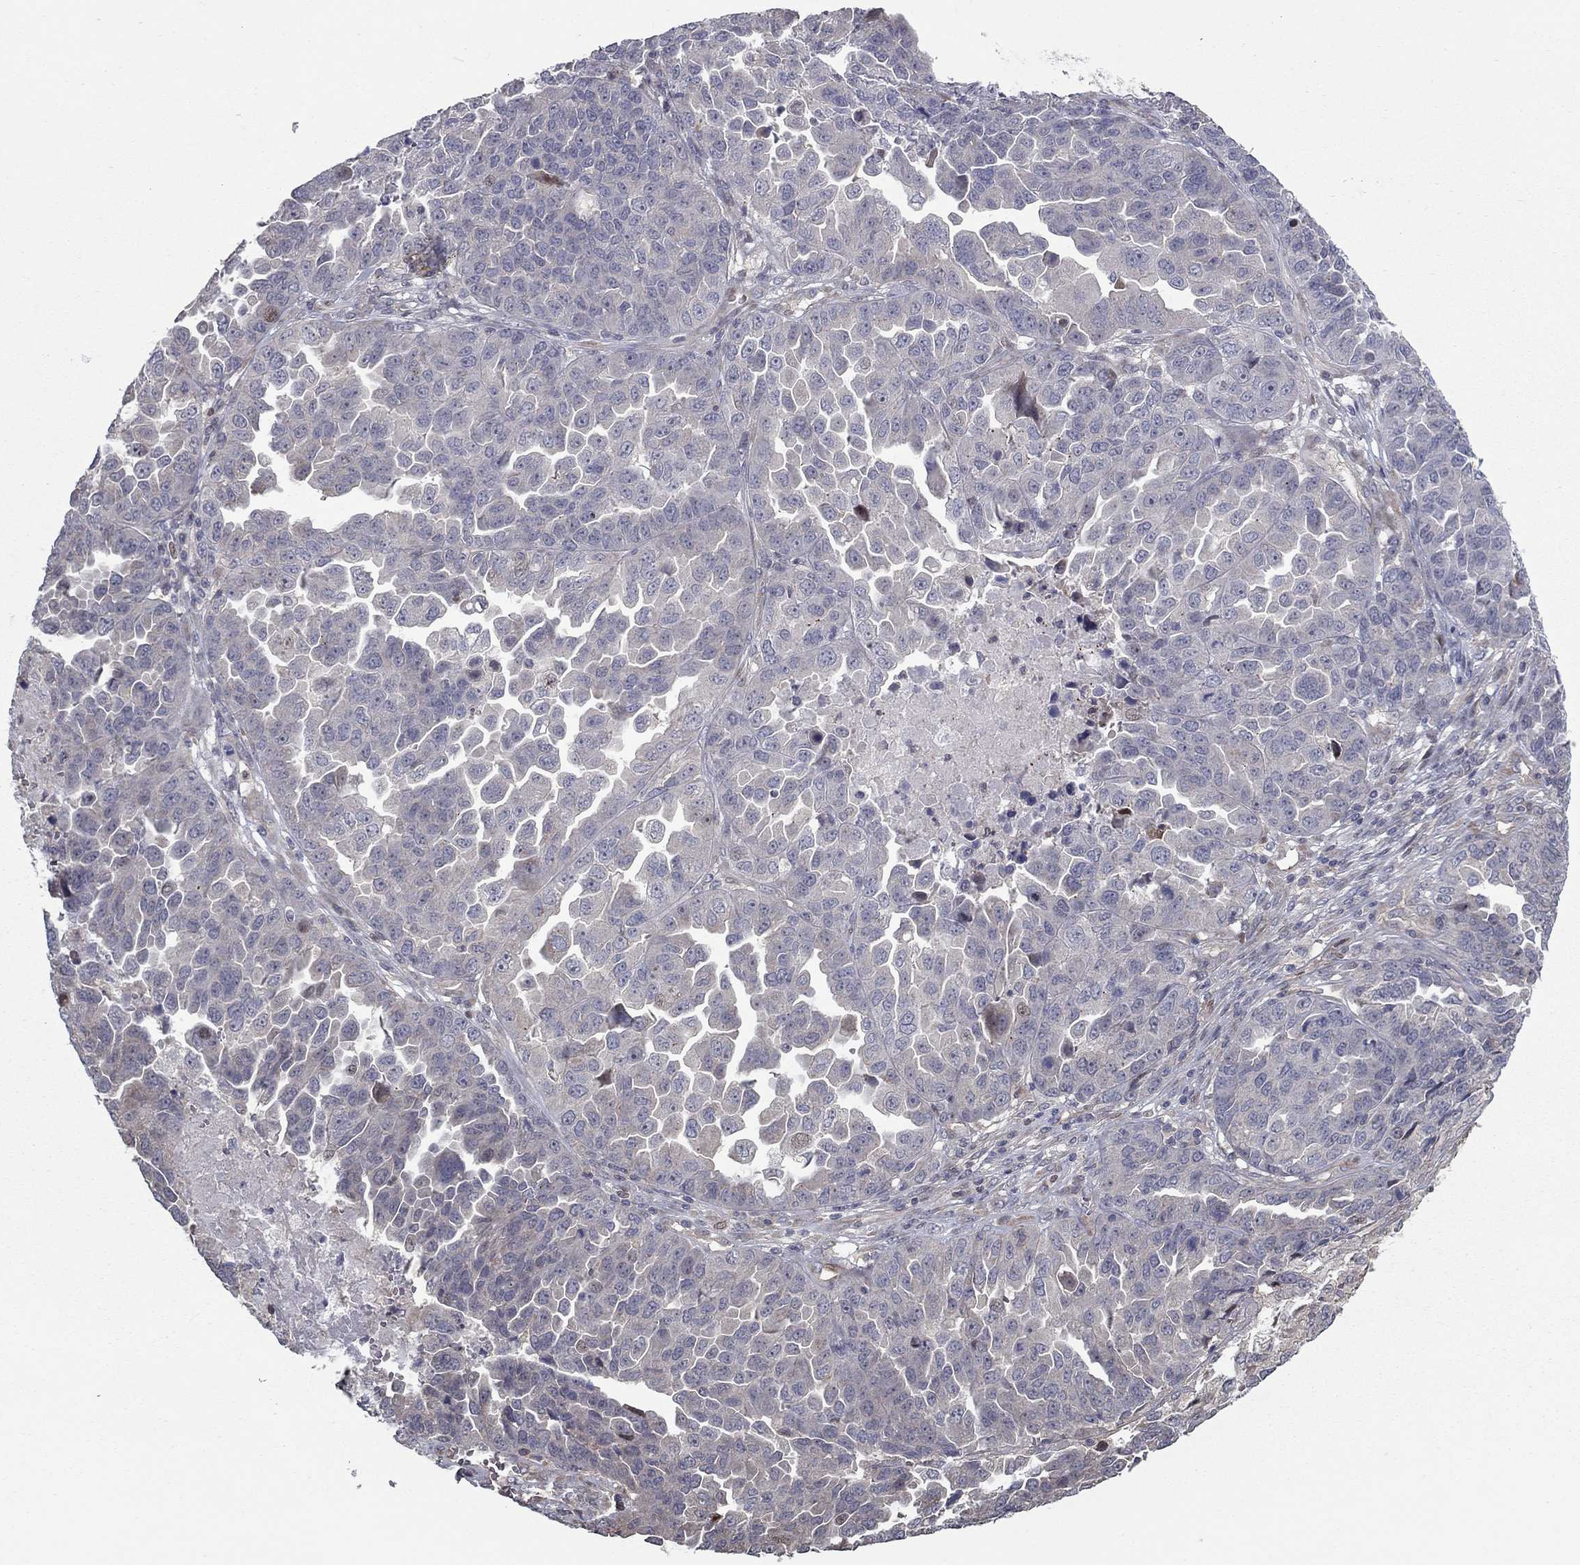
{"staining": {"intensity": "weak", "quantity": "<25%", "location": "cytoplasmic/membranous"}, "tissue": "ovarian cancer", "cell_type": "Tumor cells", "image_type": "cancer", "snomed": [{"axis": "morphology", "description": "Cystadenocarcinoma, serous, NOS"}, {"axis": "topography", "description": "Ovary"}], "caption": "This is a photomicrograph of immunohistochemistry staining of ovarian cancer (serous cystadenocarcinoma), which shows no positivity in tumor cells.", "gene": "DUSP7", "patient": {"sex": "female", "age": 87}}